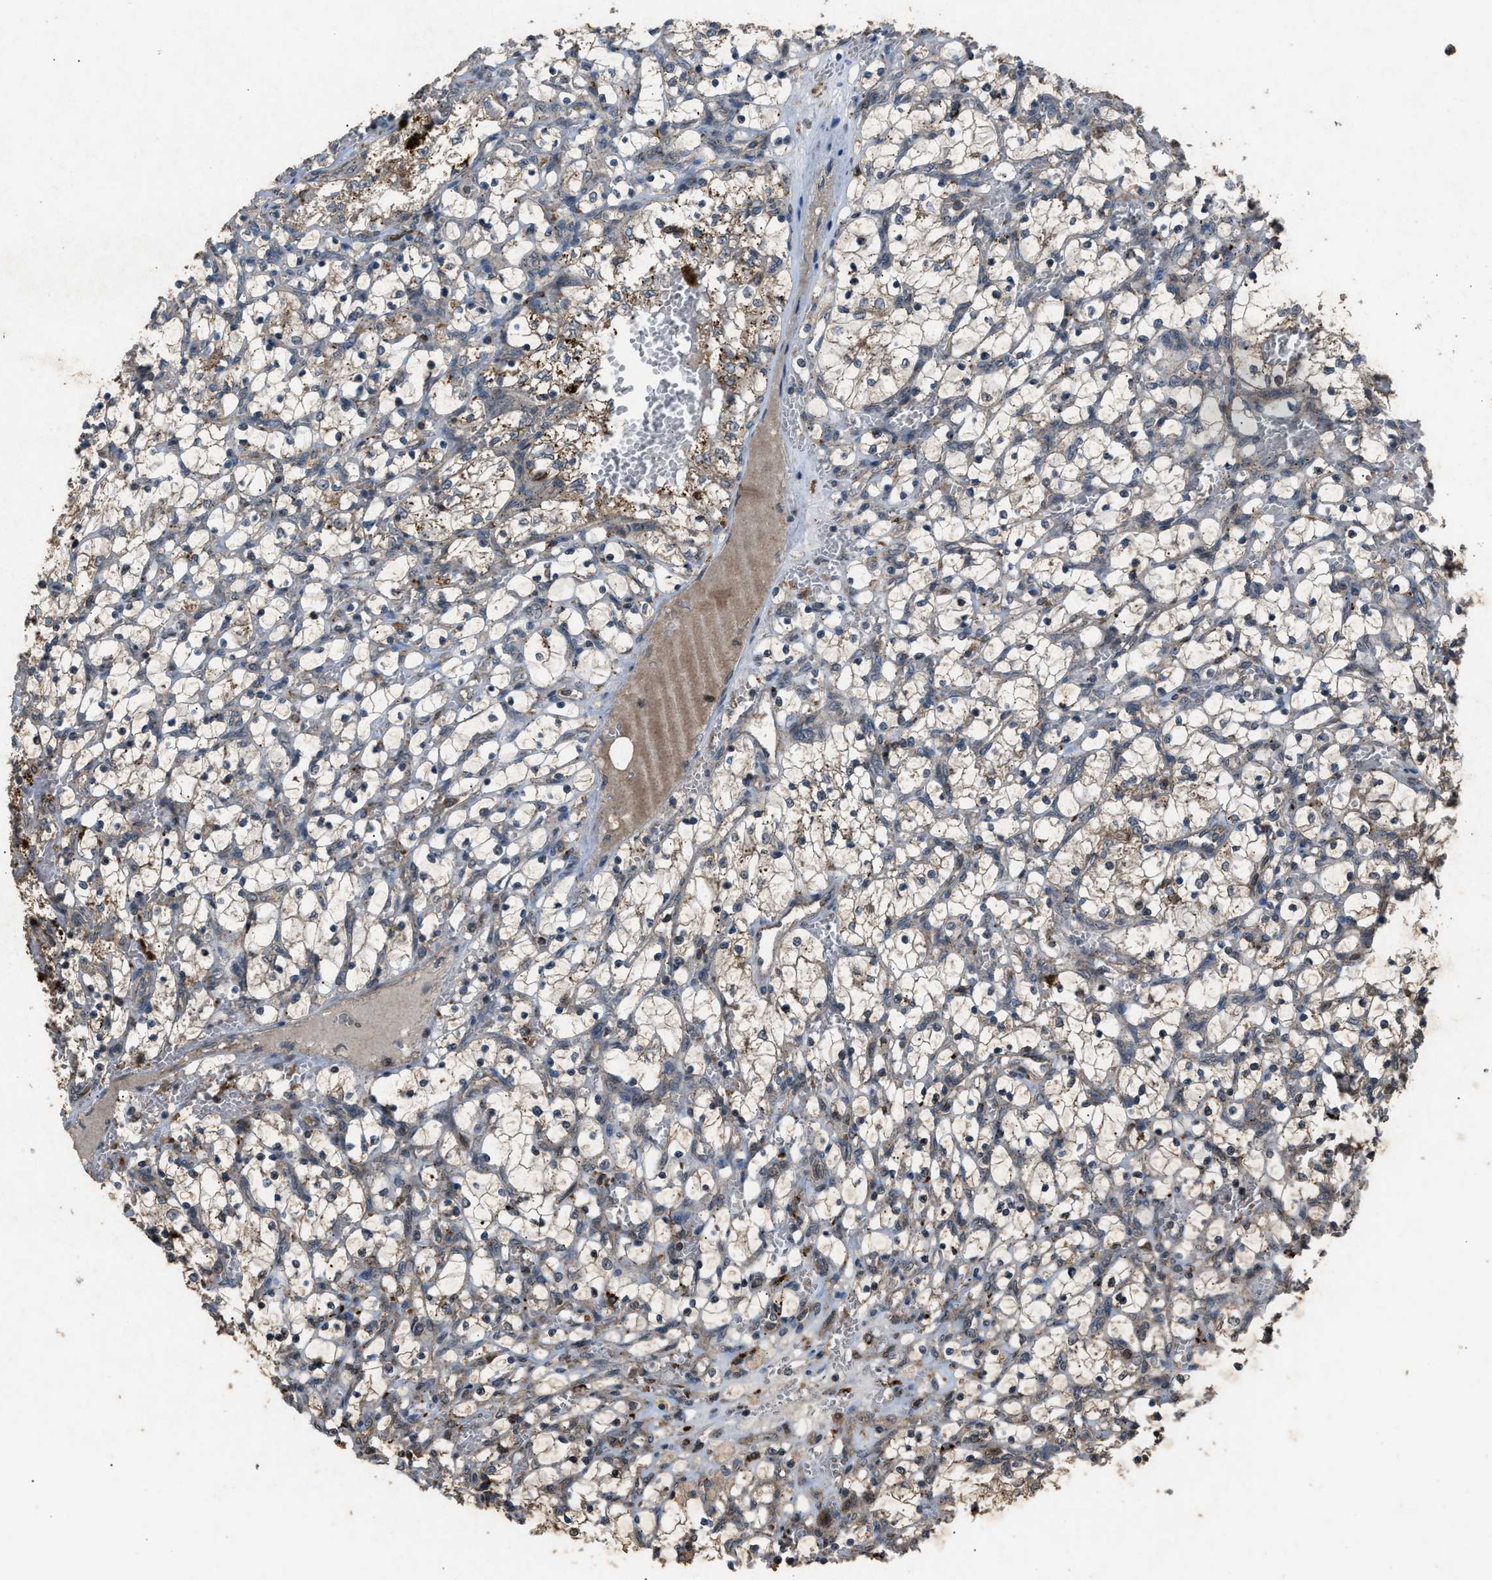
{"staining": {"intensity": "weak", "quantity": ">75%", "location": "cytoplasmic/membranous"}, "tissue": "renal cancer", "cell_type": "Tumor cells", "image_type": "cancer", "snomed": [{"axis": "morphology", "description": "Adenocarcinoma, NOS"}, {"axis": "topography", "description": "Kidney"}], "caption": "Protein analysis of renal adenocarcinoma tissue shows weak cytoplasmic/membranous expression in approximately >75% of tumor cells.", "gene": "PSMD1", "patient": {"sex": "female", "age": 69}}